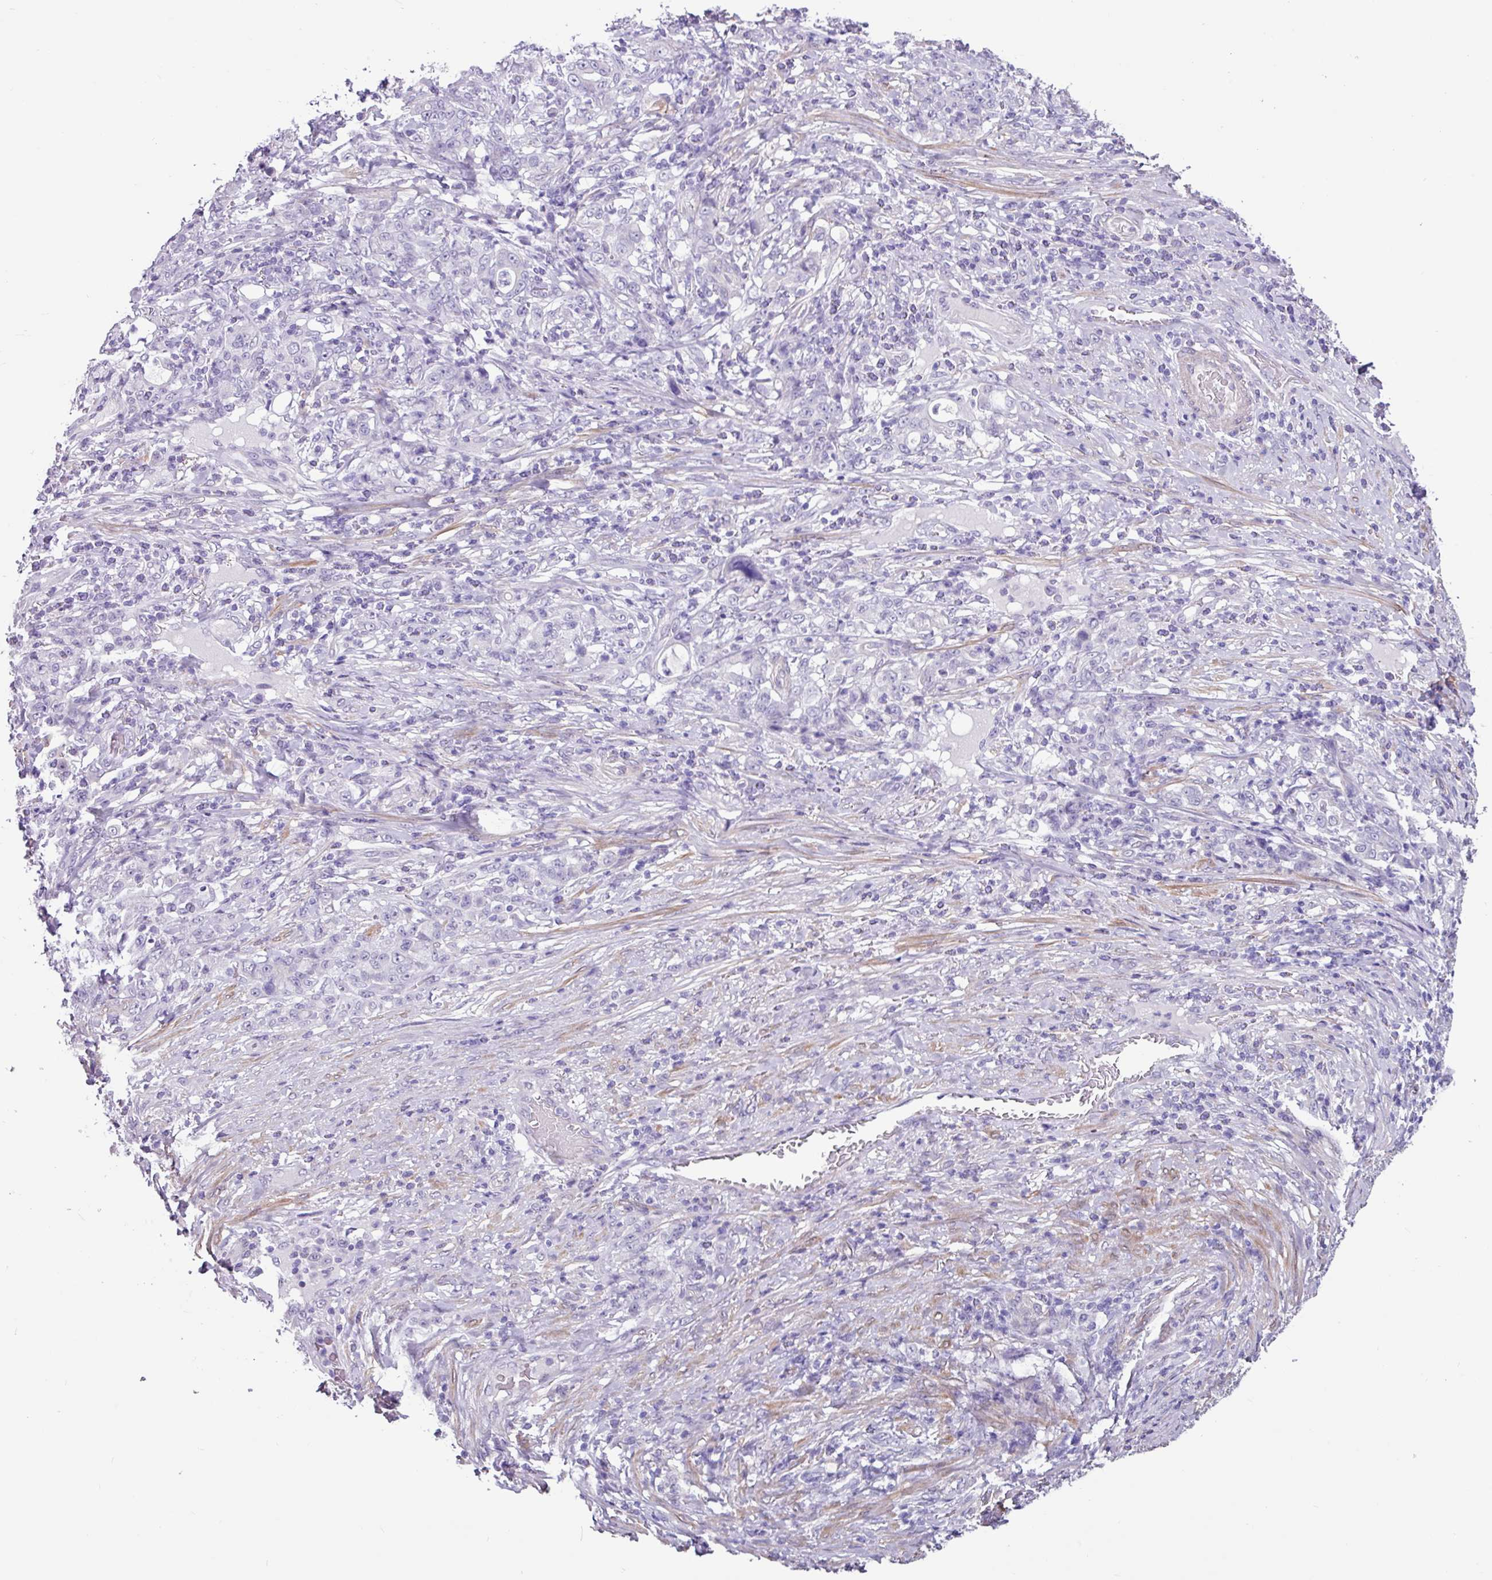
{"staining": {"intensity": "negative", "quantity": "none", "location": "none"}, "tissue": "stomach cancer", "cell_type": "Tumor cells", "image_type": "cancer", "snomed": [{"axis": "morphology", "description": "Adenocarcinoma, NOS"}, {"axis": "topography", "description": "Stomach"}], "caption": "This histopathology image is of stomach cancer stained with immunohistochemistry to label a protein in brown with the nuclei are counter-stained blue. There is no staining in tumor cells. (Brightfield microscopy of DAB immunohistochemistry (IHC) at high magnification).", "gene": "OTX1", "patient": {"sex": "female", "age": 79}}